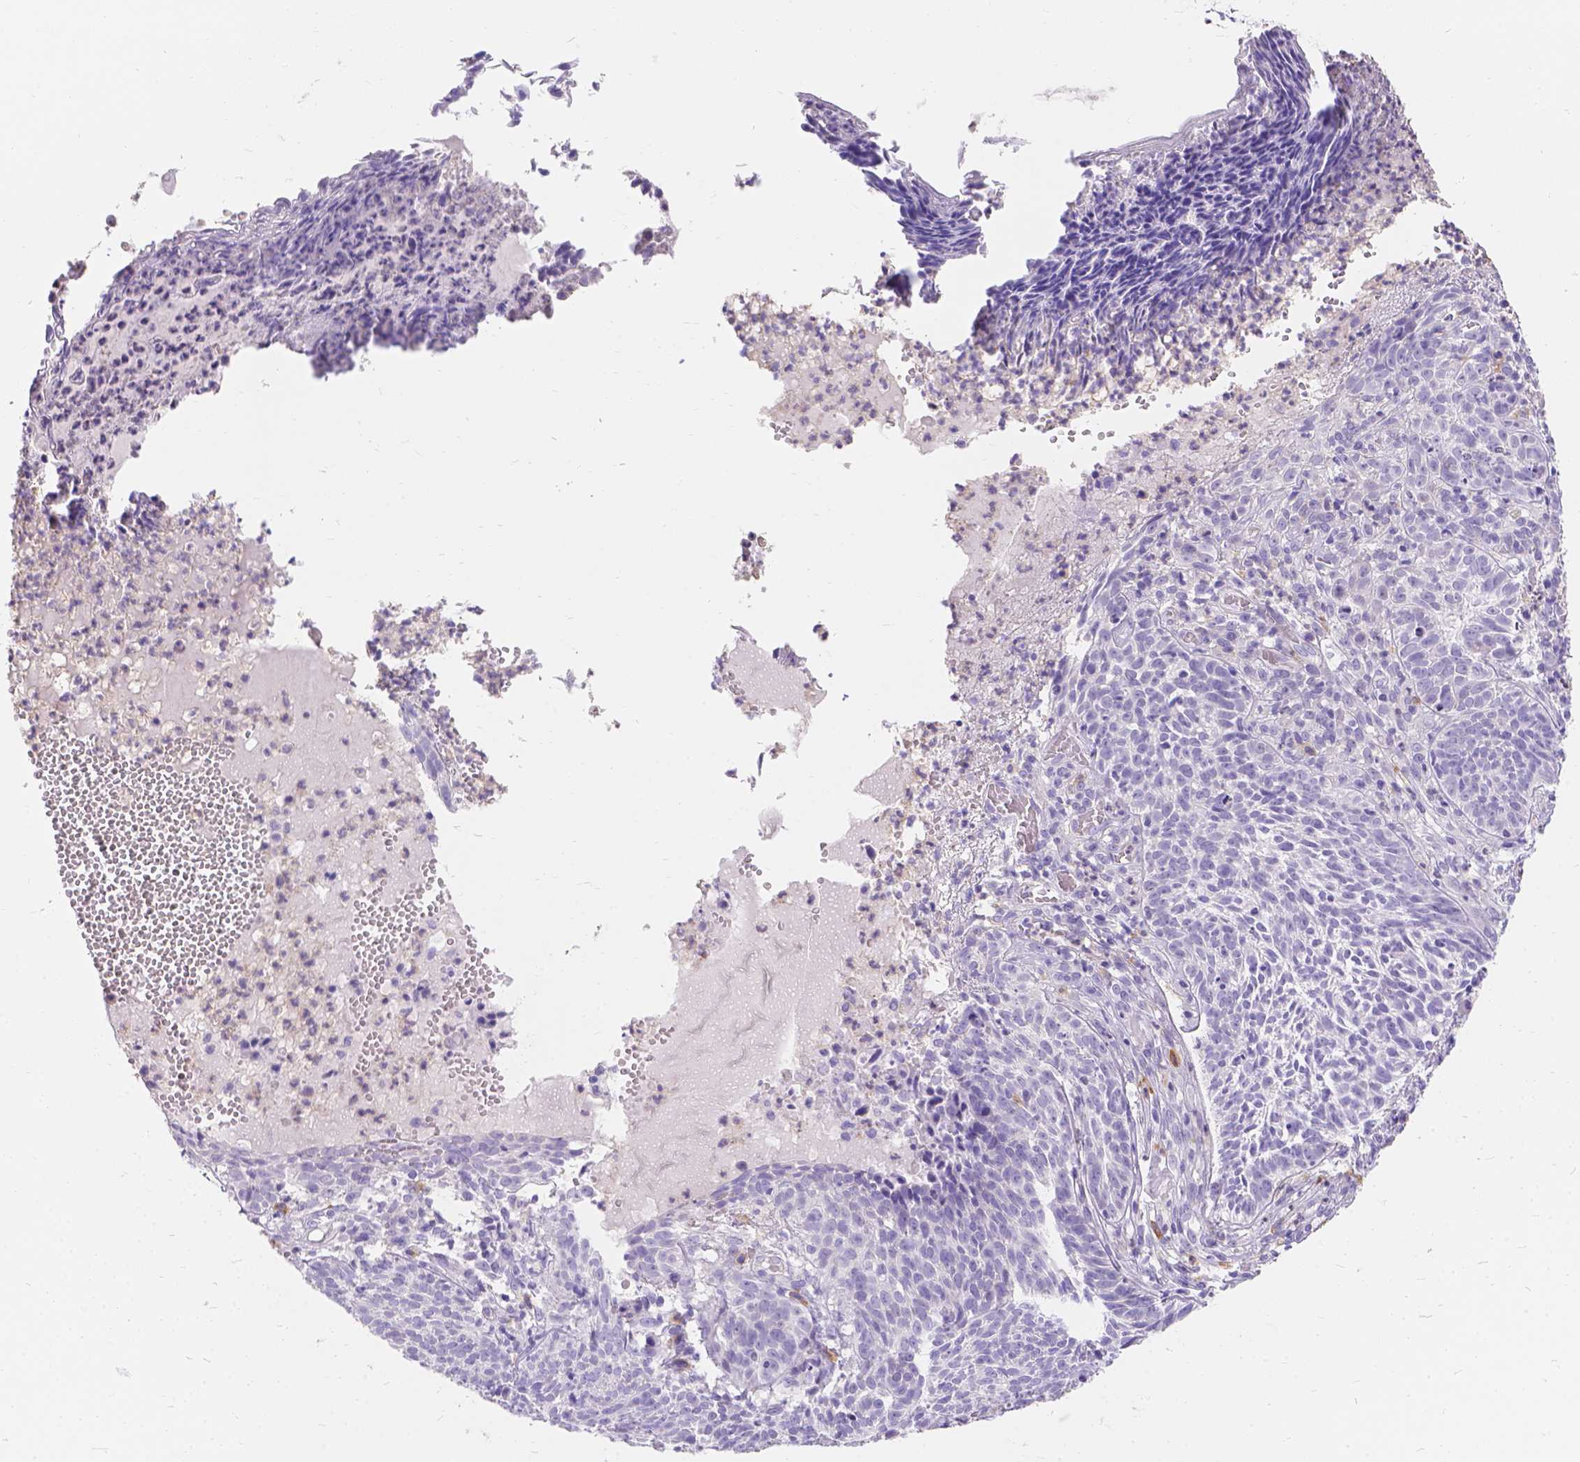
{"staining": {"intensity": "negative", "quantity": "none", "location": "none"}, "tissue": "skin cancer", "cell_type": "Tumor cells", "image_type": "cancer", "snomed": [{"axis": "morphology", "description": "Basal cell carcinoma"}, {"axis": "topography", "description": "Skin"}], "caption": "DAB (3,3'-diaminobenzidine) immunohistochemical staining of skin cancer (basal cell carcinoma) demonstrates no significant positivity in tumor cells.", "gene": "GNRHR", "patient": {"sex": "male", "age": 90}}